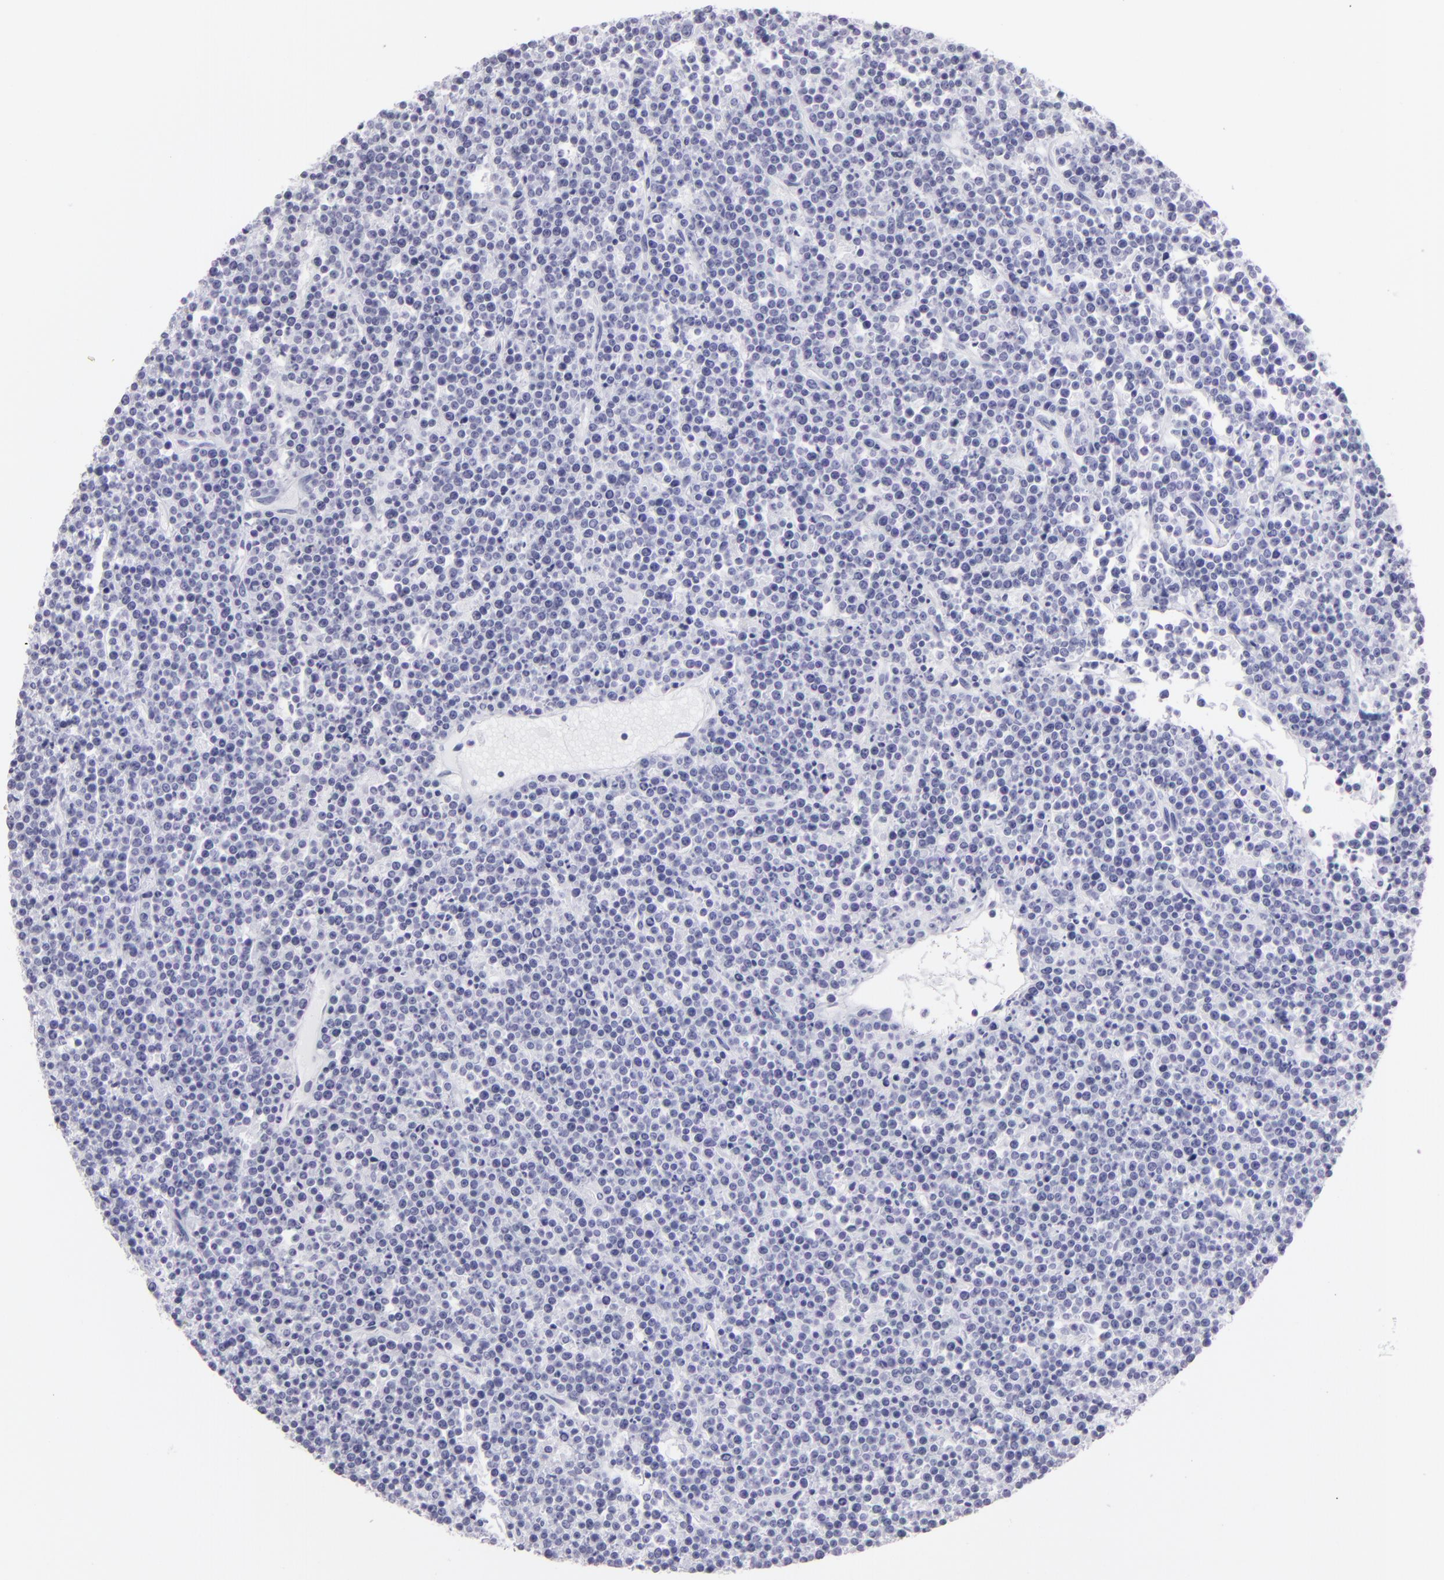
{"staining": {"intensity": "negative", "quantity": "none", "location": "none"}, "tissue": "lymphoma", "cell_type": "Tumor cells", "image_type": "cancer", "snomed": [{"axis": "morphology", "description": "Malignant lymphoma, non-Hodgkin's type, High grade"}, {"axis": "topography", "description": "Ovary"}], "caption": "This photomicrograph is of lymphoma stained with immunohistochemistry to label a protein in brown with the nuclei are counter-stained blue. There is no staining in tumor cells.", "gene": "FLG", "patient": {"sex": "female", "age": 56}}